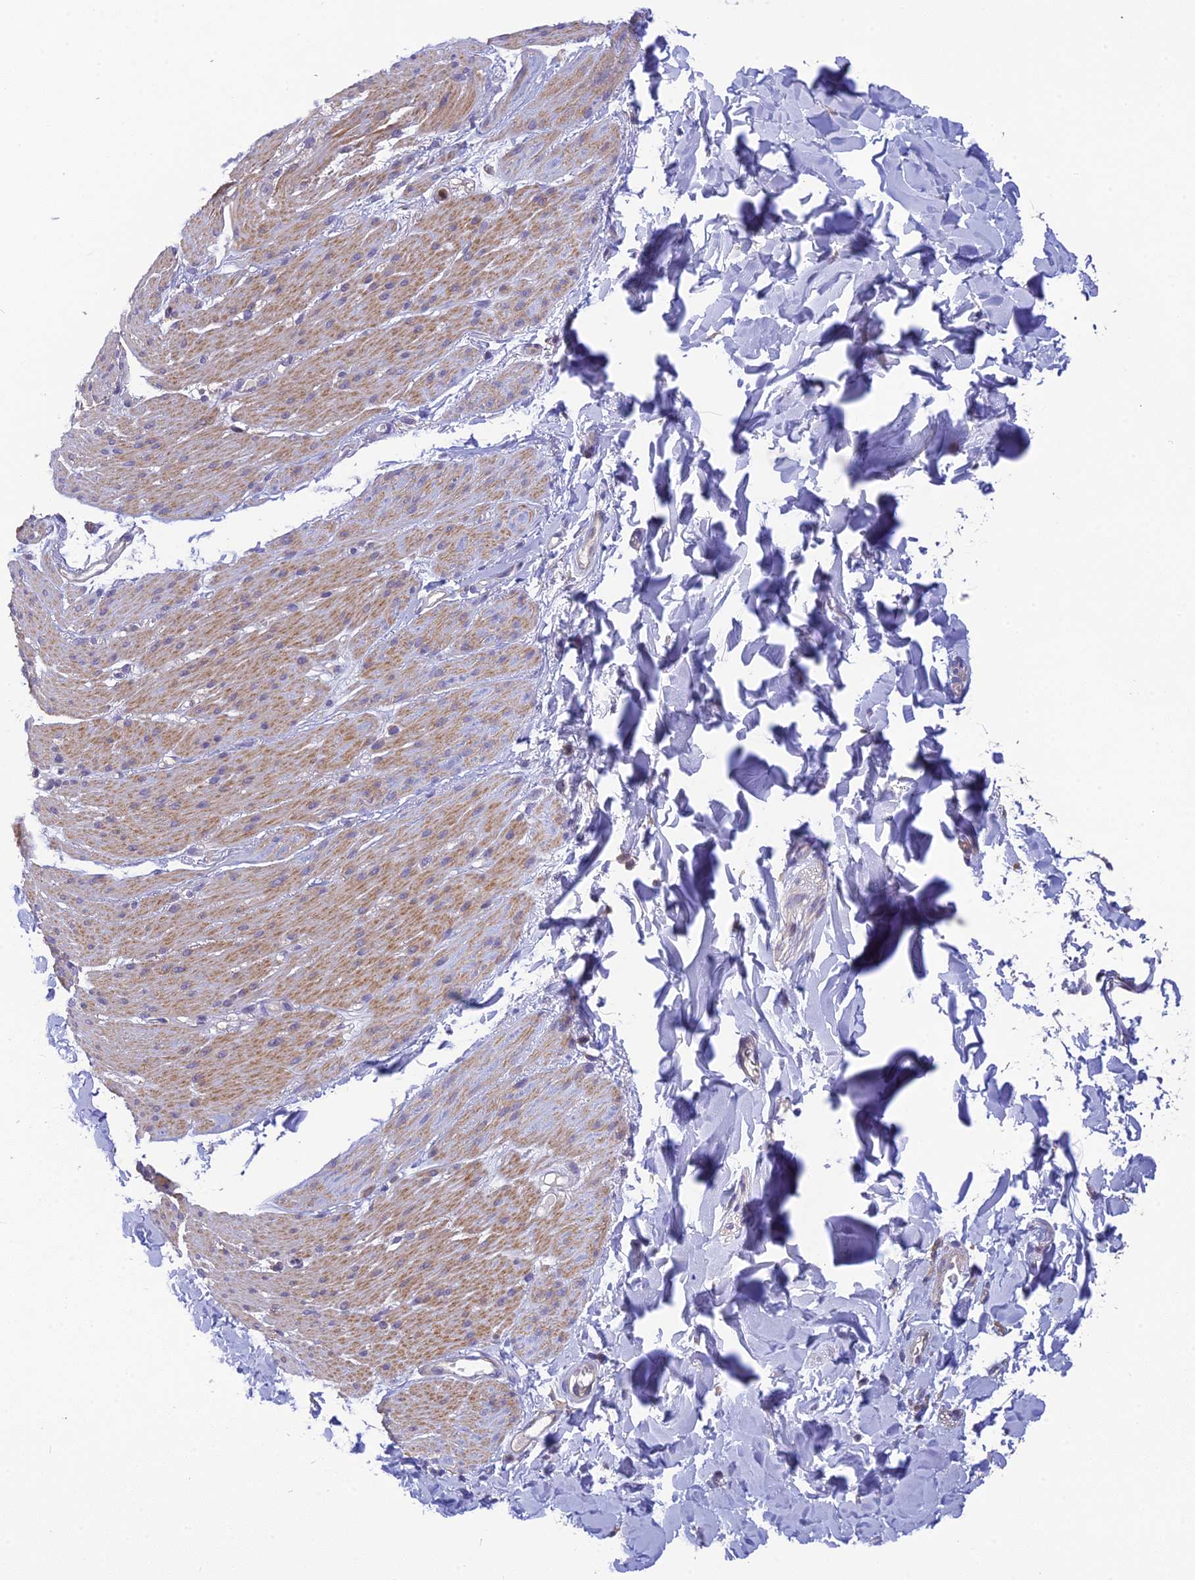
{"staining": {"intensity": "moderate", "quantity": "<25%", "location": "cytoplasmic/membranous"}, "tissue": "smooth muscle", "cell_type": "Smooth muscle cells", "image_type": "normal", "snomed": [{"axis": "morphology", "description": "Normal tissue, NOS"}, {"axis": "topography", "description": "Colon"}, {"axis": "topography", "description": "Peripheral nerve tissue"}], "caption": "Protein staining displays moderate cytoplasmic/membranous expression in approximately <25% of smooth muscle cells in benign smooth muscle.", "gene": "BMT2", "patient": {"sex": "female", "age": 61}}